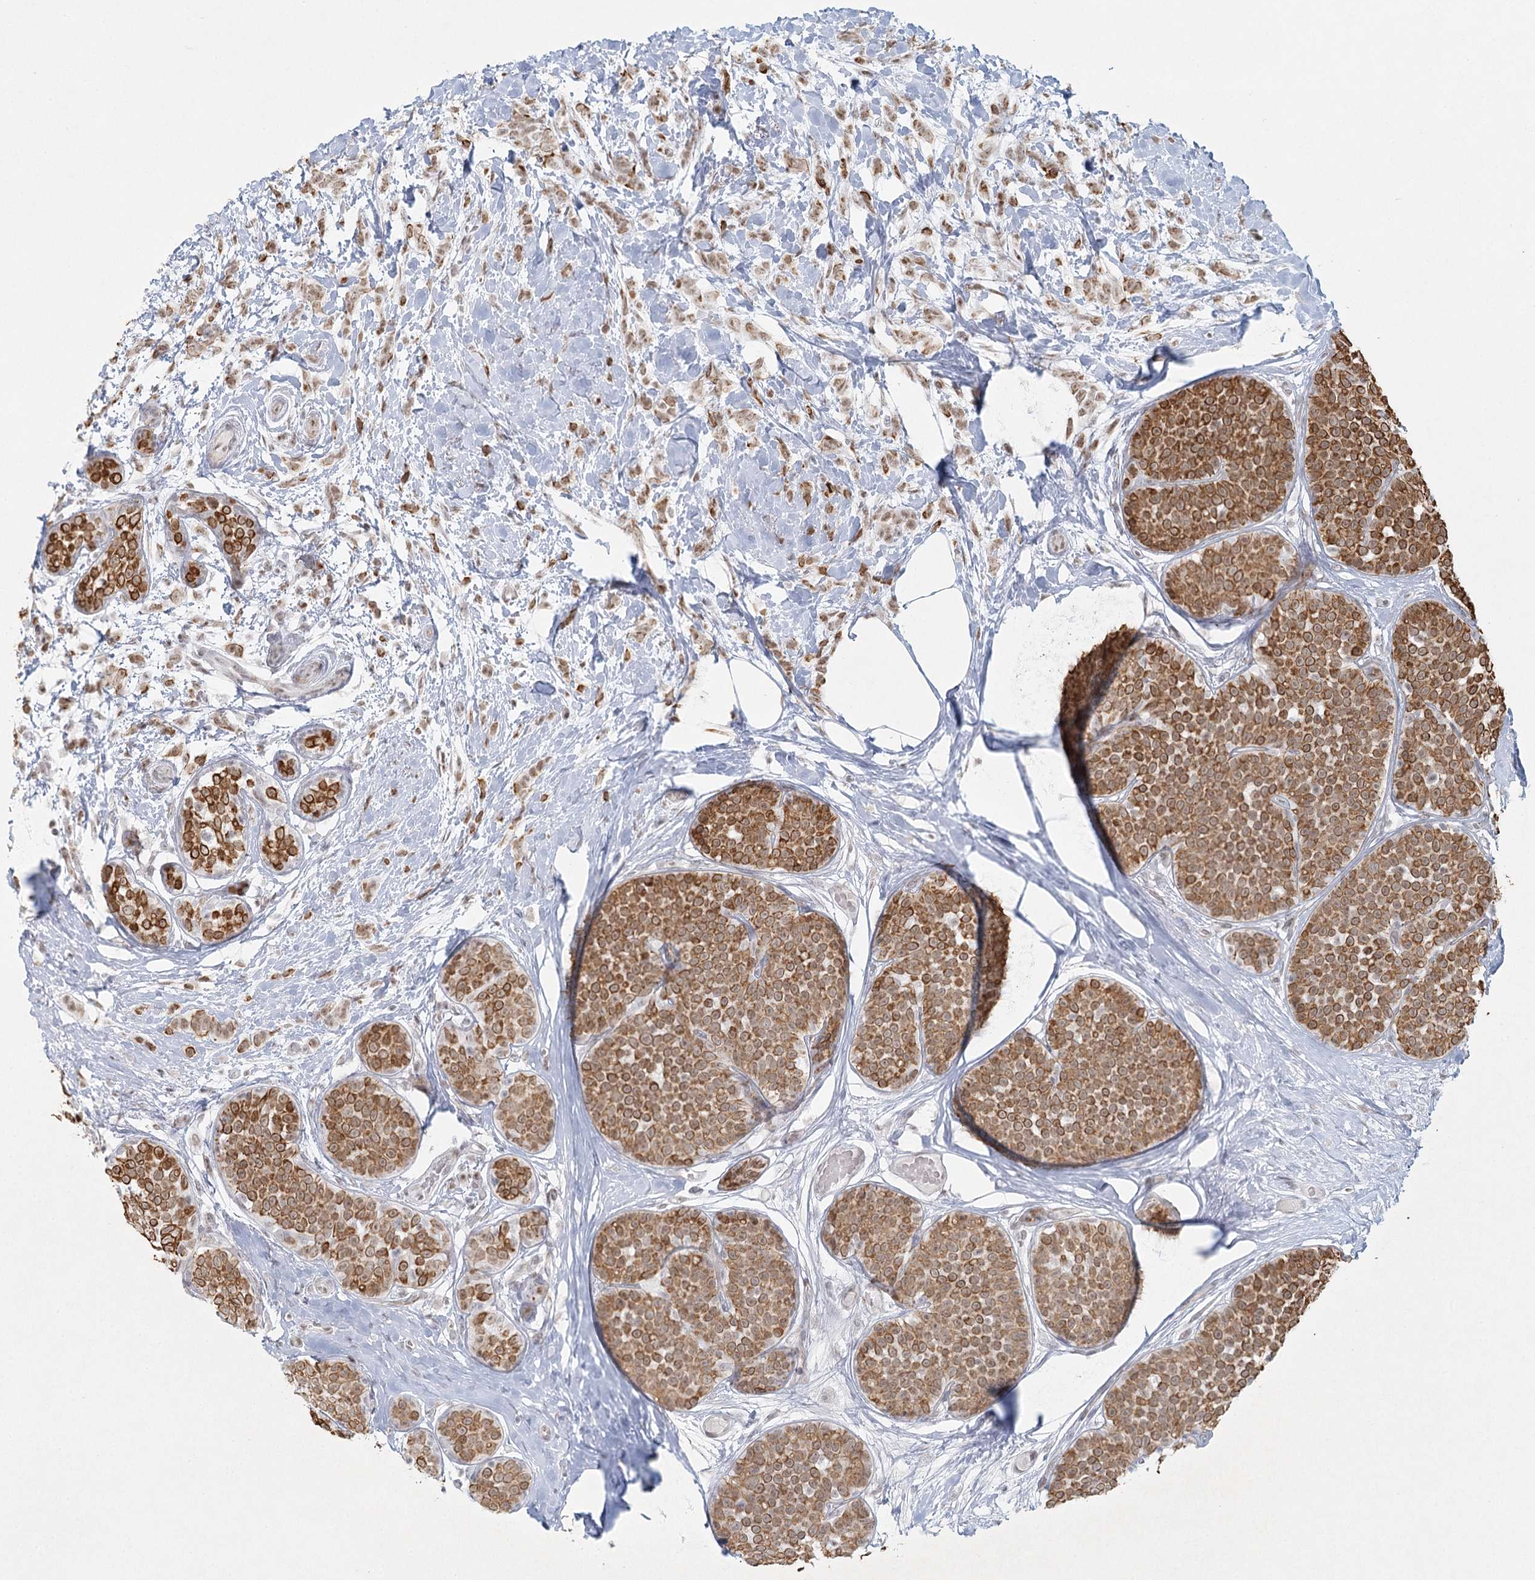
{"staining": {"intensity": "moderate", "quantity": ">75%", "location": "nuclear"}, "tissue": "breast cancer", "cell_type": "Tumor cells", "image_type": "cancer", "snomed": [{"axis": "morphology", "description": "Lobular carcinoma, in situ"}, {"axis": "morphology", "description": "Lobular carcinoma"}, {"axis": "topography", "description": "Breast"}], "caption": "Protein expression analysis of breast cancer reveals moderate nuclear staining in approximately >75% of tumor cells.", "gene": "U2SURP", "patient": {"sex": "female", "age": 41}}